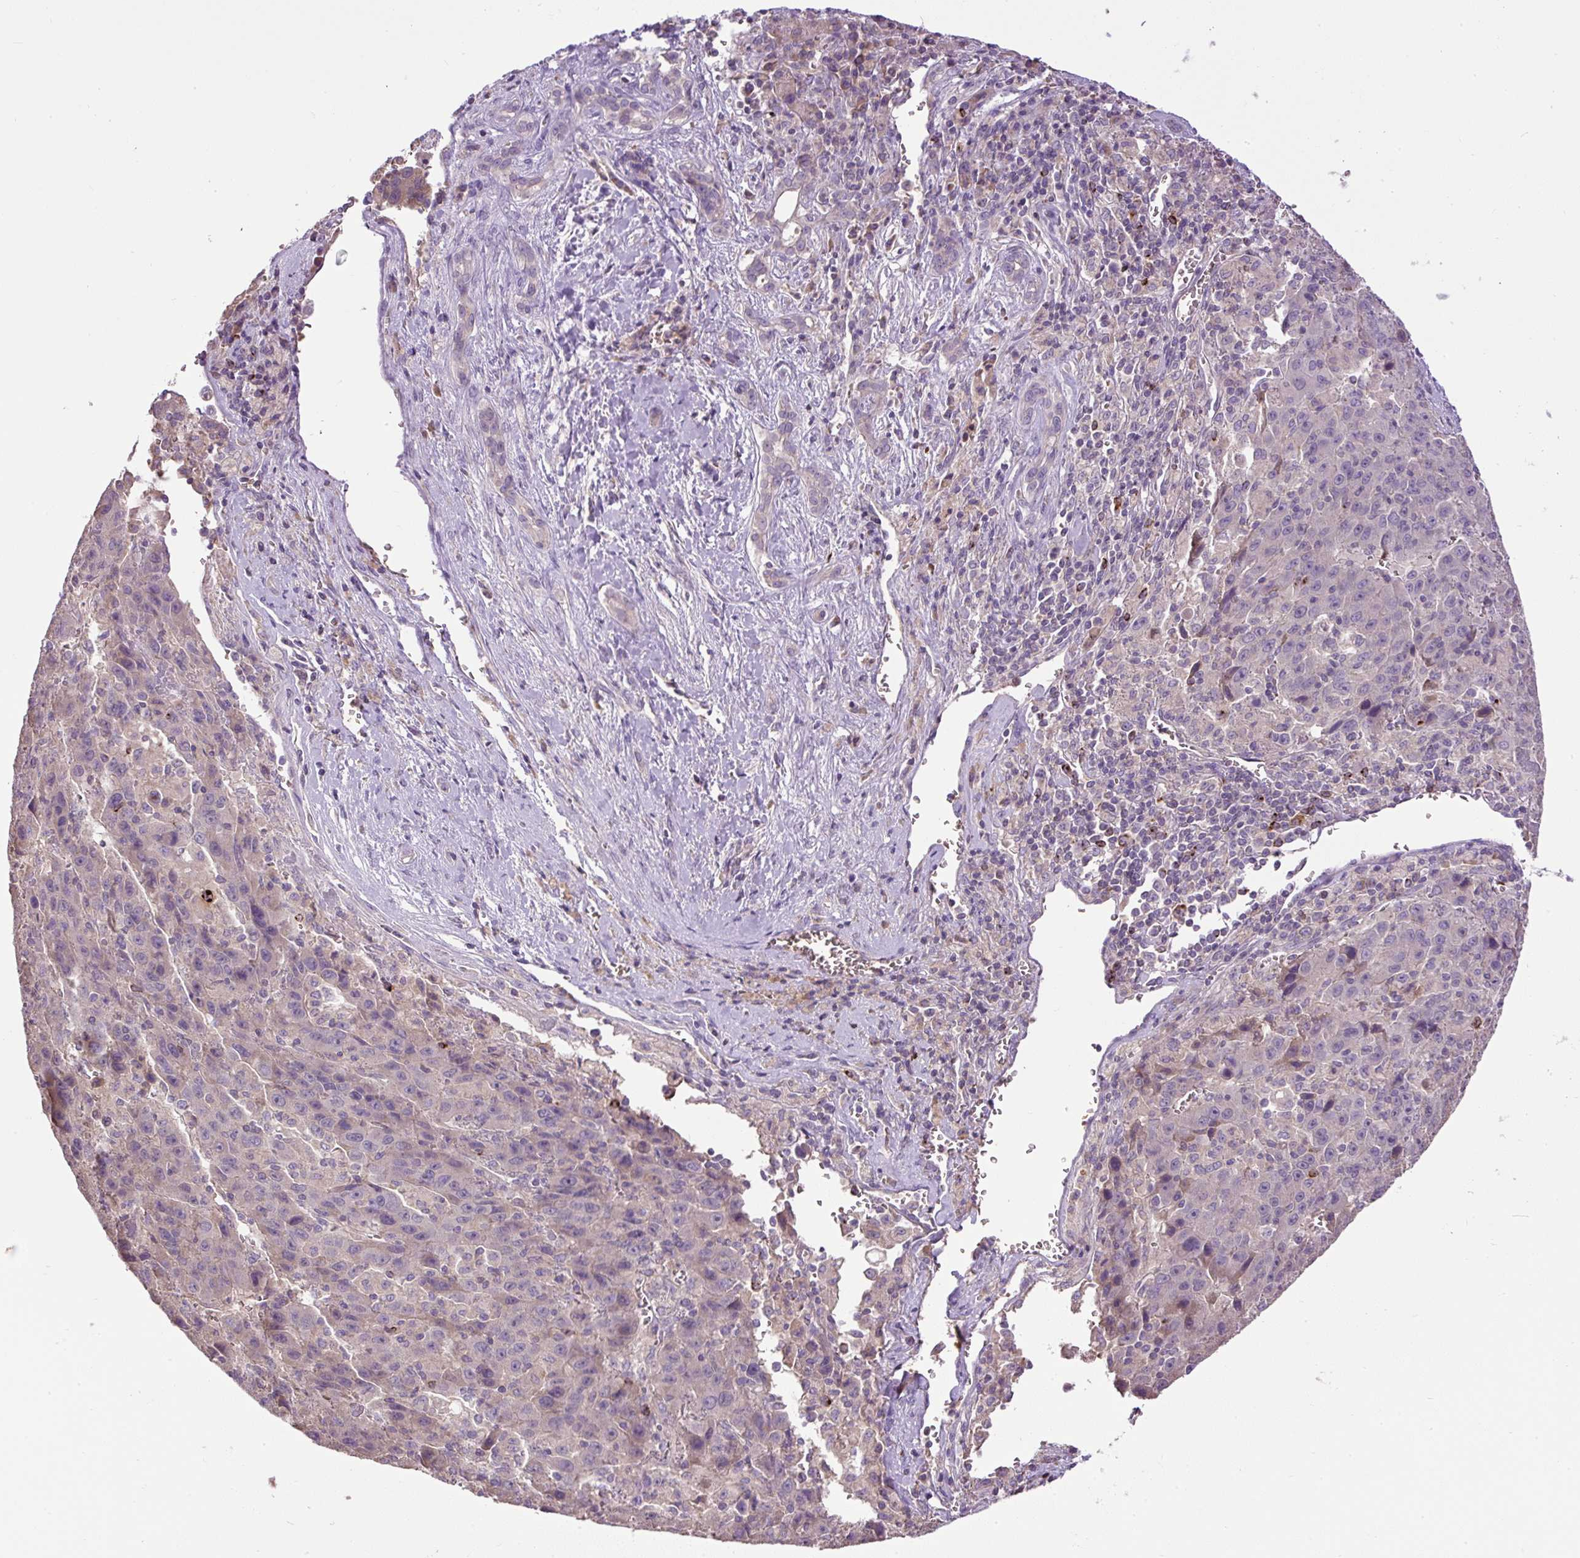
{"staining": {"intensity": "negative", "quantity": "none", "location": "none"}, "tissue": "liver cancer", "cell_type": "Tumor cells", "image_type": "cancer", "snomed": [{"axis": "morphology", "description": "Carcinoma, Hepatocellular, NOS"}, {"axis": "topography", "description": "Liver"}], "caption": "Histopathology image shows no protein expression in tumor cells of hepatocellular carcinoma (liver) tissue.", "gene": "CXCL13", "patient": {"sex": "female", "age": 53}}